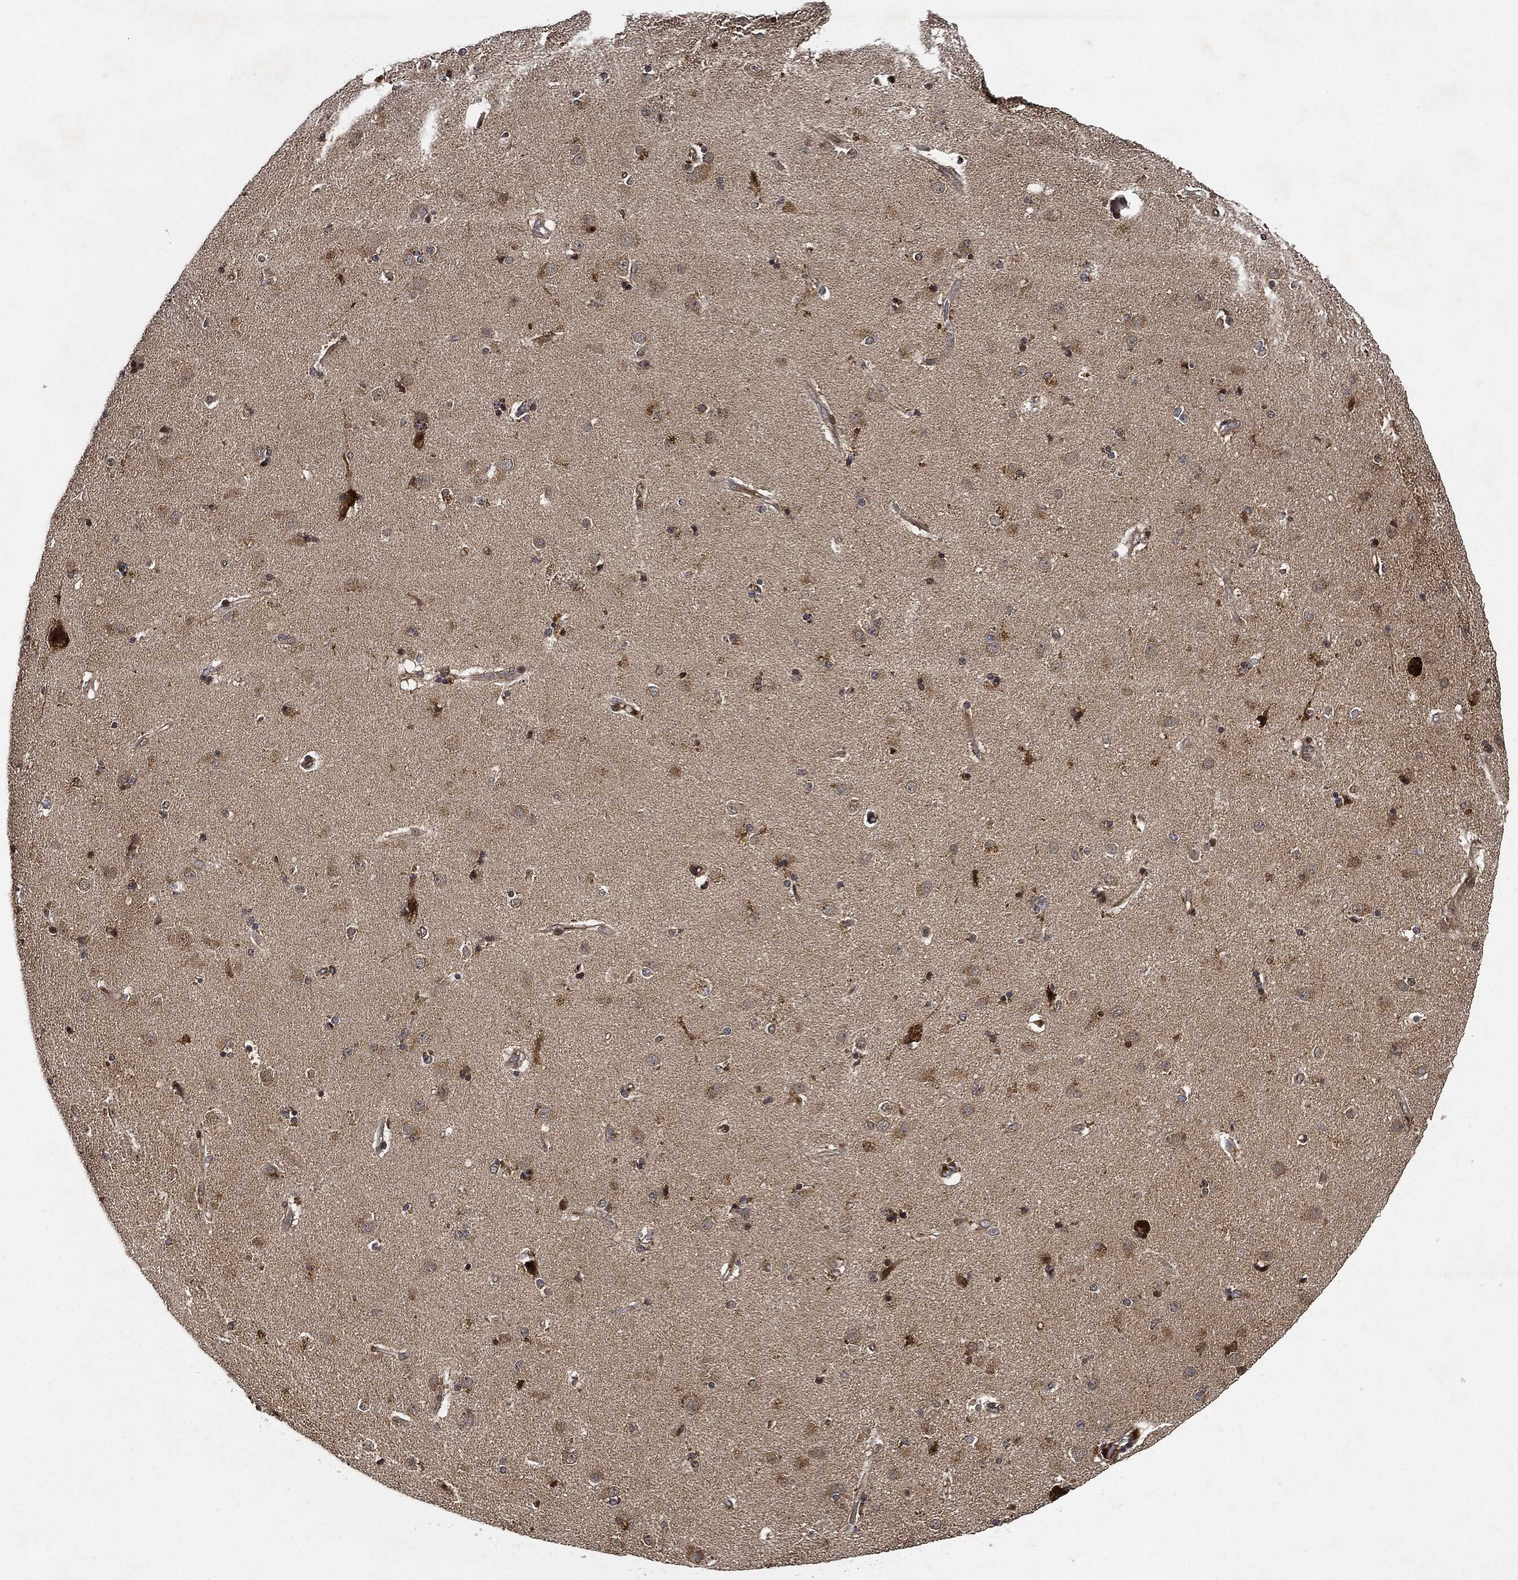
{"staining": {"intensity": "negative", "quantity": "none", "location": "none"}, "tissue": "caudate", "cell_type": "Glial cells", "image_type": "normal", "snomed": [{"axis": "morphology", "description": "Normal tissue, NOS"}, {"axis": "topography", "description": "Lateral ventricle wall"}], "caption": "The image displays no significant expression in glial cells of caudate. (Stains: DAB (3,3'-diaminobenzidine) IHC with hematoxylin counter stain, Microscopy: brightfield microscopy at high magnification).", "gene": "MLST8", "patient": {"sex": "female", "age": 71}}